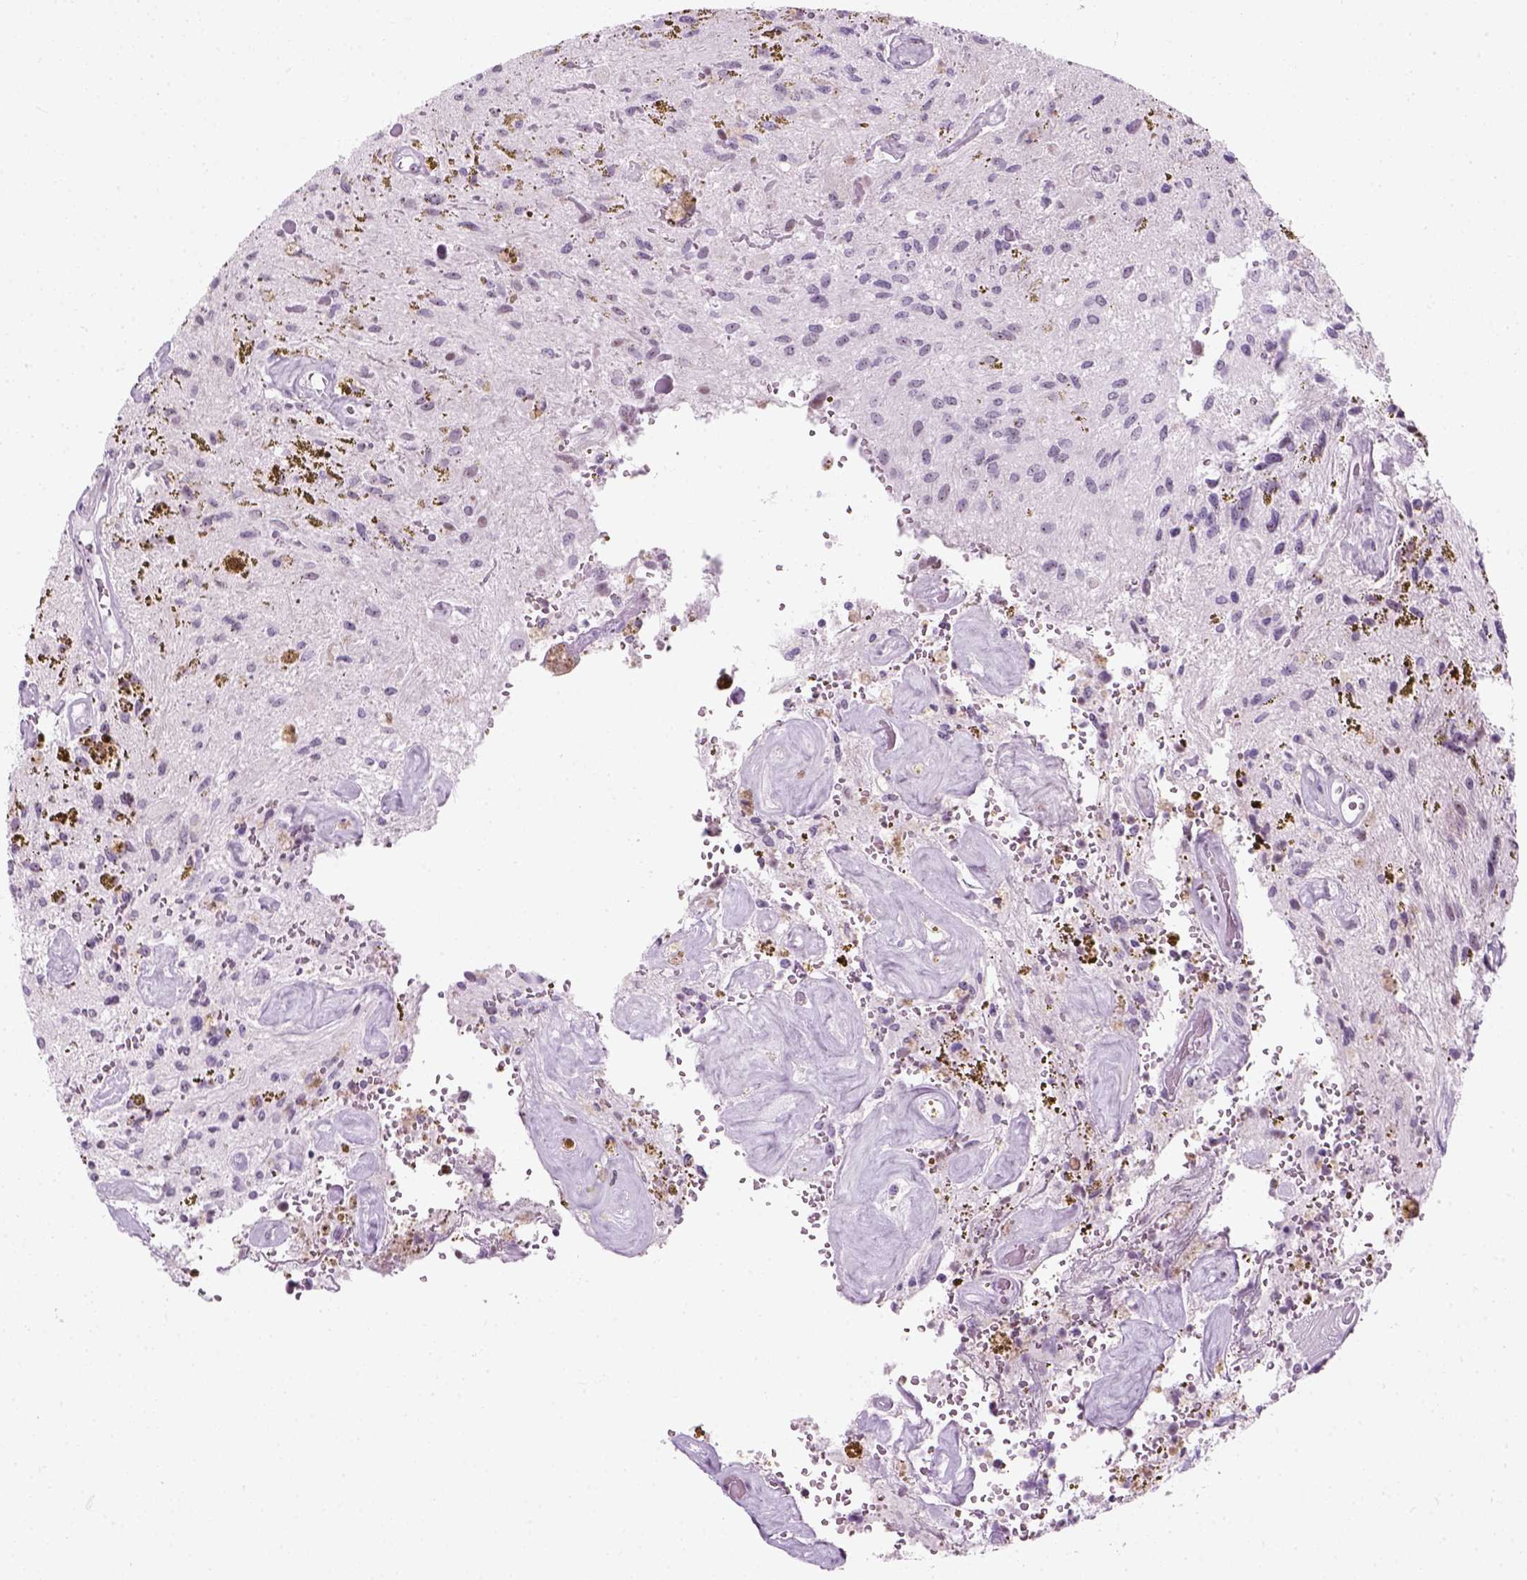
{"staining": {"intensity": "negative", "quantity": "none", "location": "none"}, "tissue": "glioma", "cell_type": "Tumor cells", "image_type": "cancer", "snomed": [{"axis": "morphology", "description": "Glioma, malignant, Low grade"}, {"axis": "topography", "description": "Cerebellum"}], "caption": "An immunohistochemistry image of glioma is shown. There is no staining in tumor cells of glioma. The staining is performed using DAB brown chromogen with nuclei counter-stained in using hematoxylin.", "gene": "ZNF865", "patient": {"sex": "female", "age": 14}}